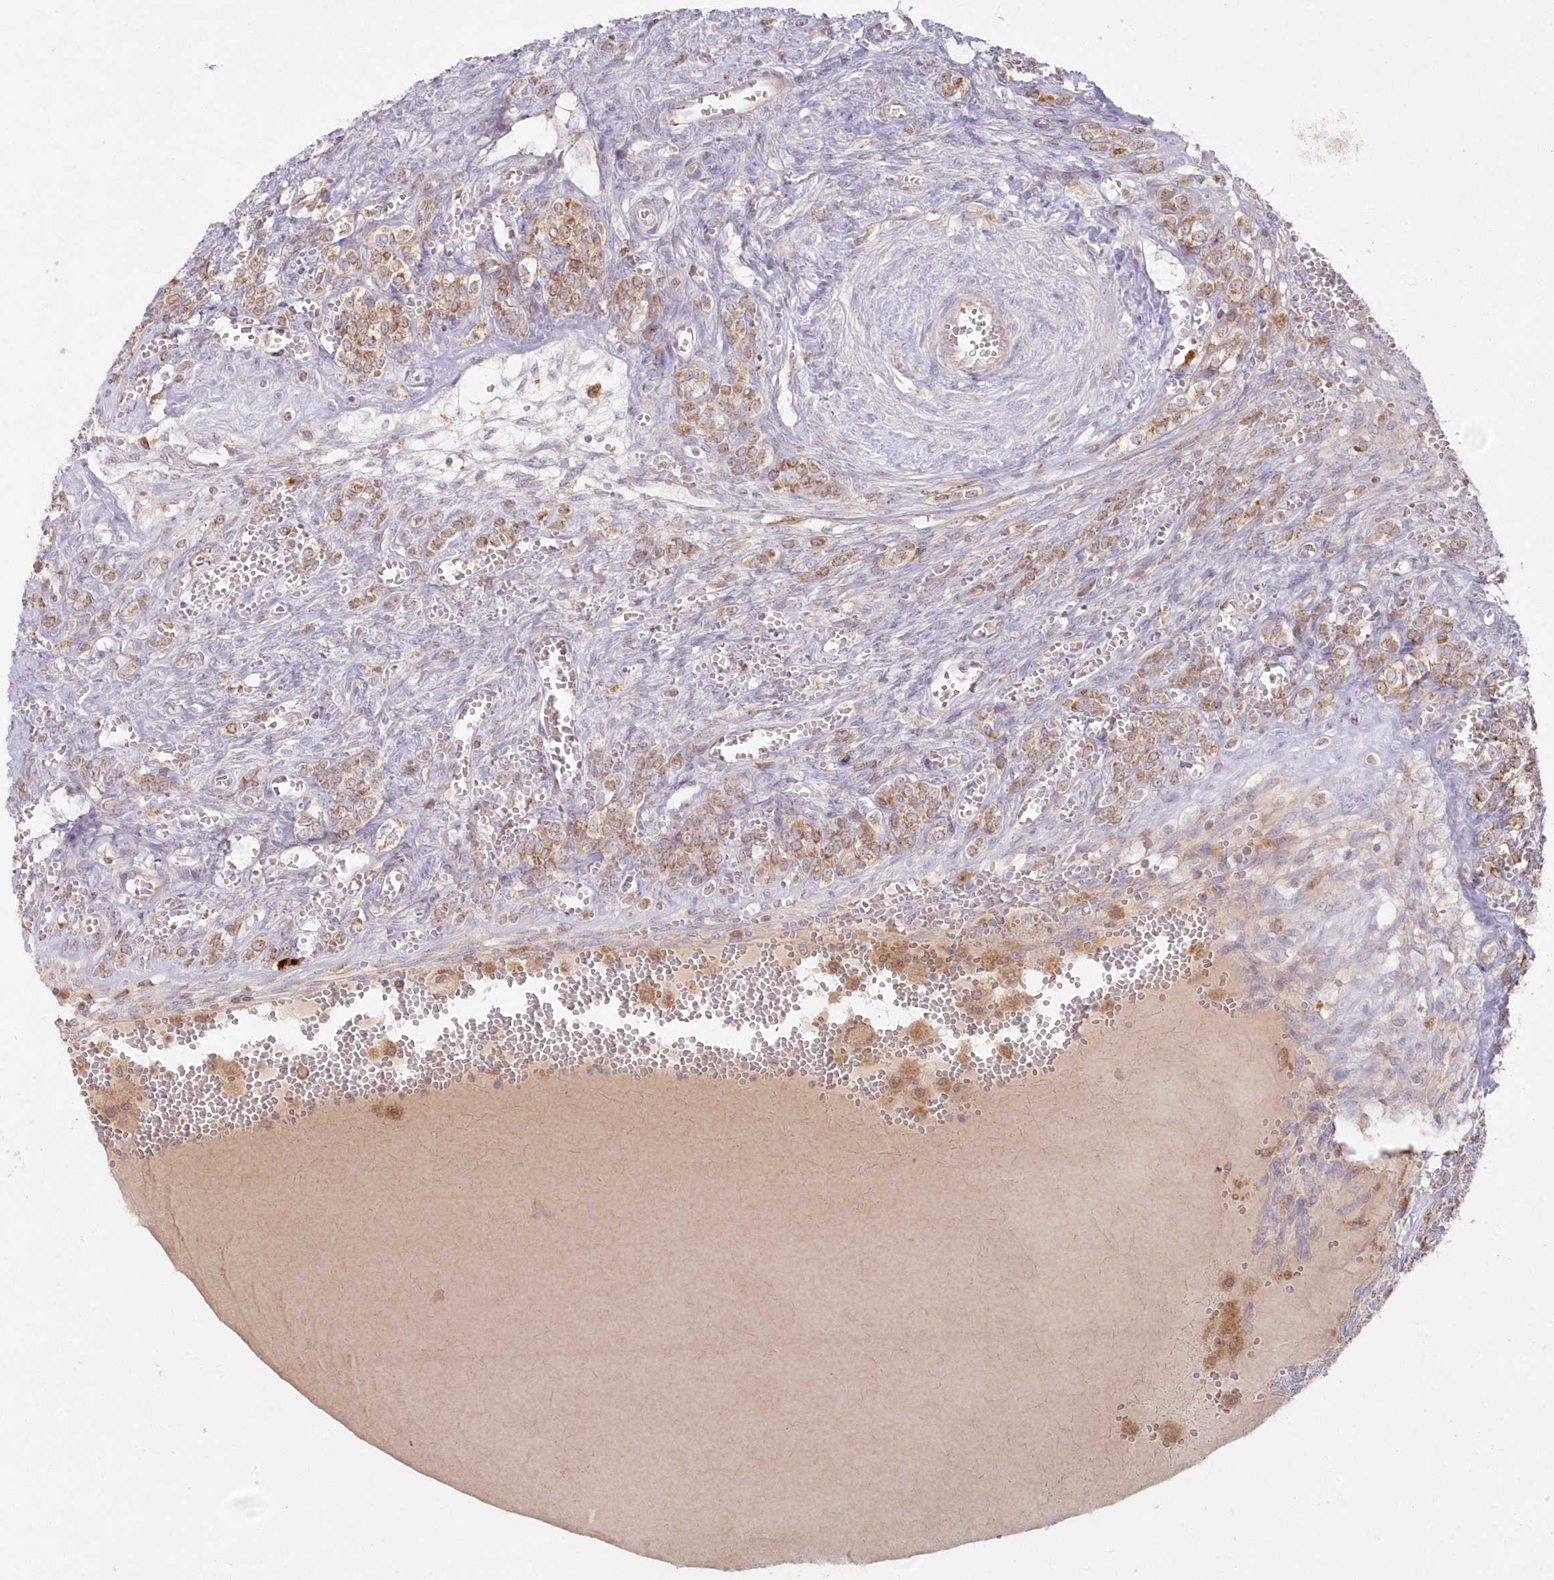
{"staining": {"intensity": "negative", "quantity": "none", "location": "none"}, "tissue": "ovary", "cell_type": "Ovarian stroma cells", "image_type": "normal", "snomed": [{"axis": "morphology", "description": "Normal tissue, NOS"}, {"axis": "topography", "description": "Ovary"}], "caption": "Human ovary stained for a protein using immunohistochemistry reveals no positivity in ovarian stroma cells.", "gene": "ARSB", "patient": {"sex": "female", "age": 41}}